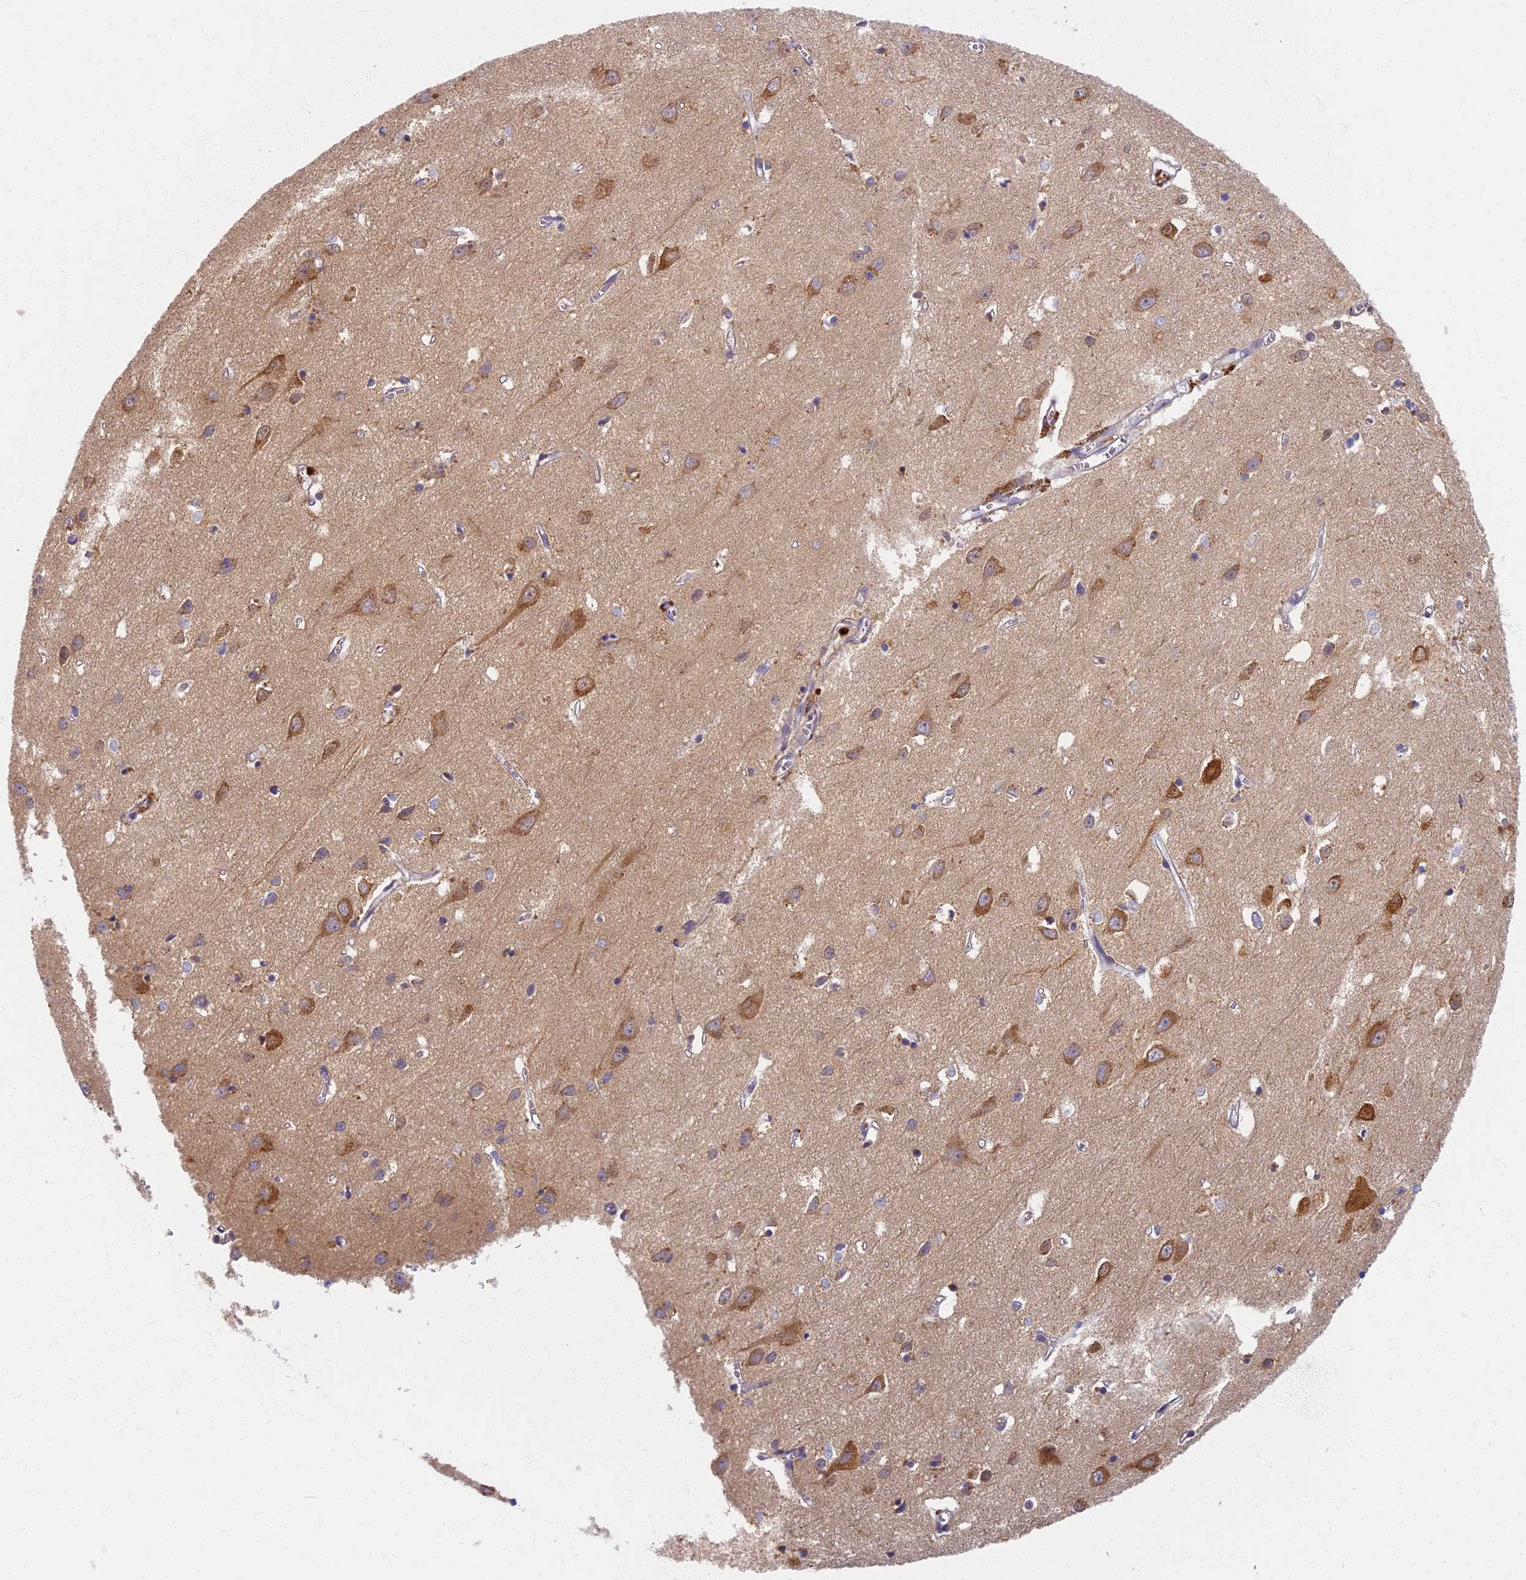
{"staining": {"intensity": "negative", "quantity": "none", "location": "none"}, "tissue": "cerebral cortex", "cell_type": "Endothelial cells", "image_type": "normal", "snomed": [{"axis": "morphology", "description": "Normal tissue, NOS"}, {"axis": "topography", "description": "Cerebral cortex"}], "caption": "Micrograph shows no significant protein expression in endothelial cells of unremarkable cerebral cortex.", "gene": "MRPS25", "patient": {"sex": "female", "age": 64}}